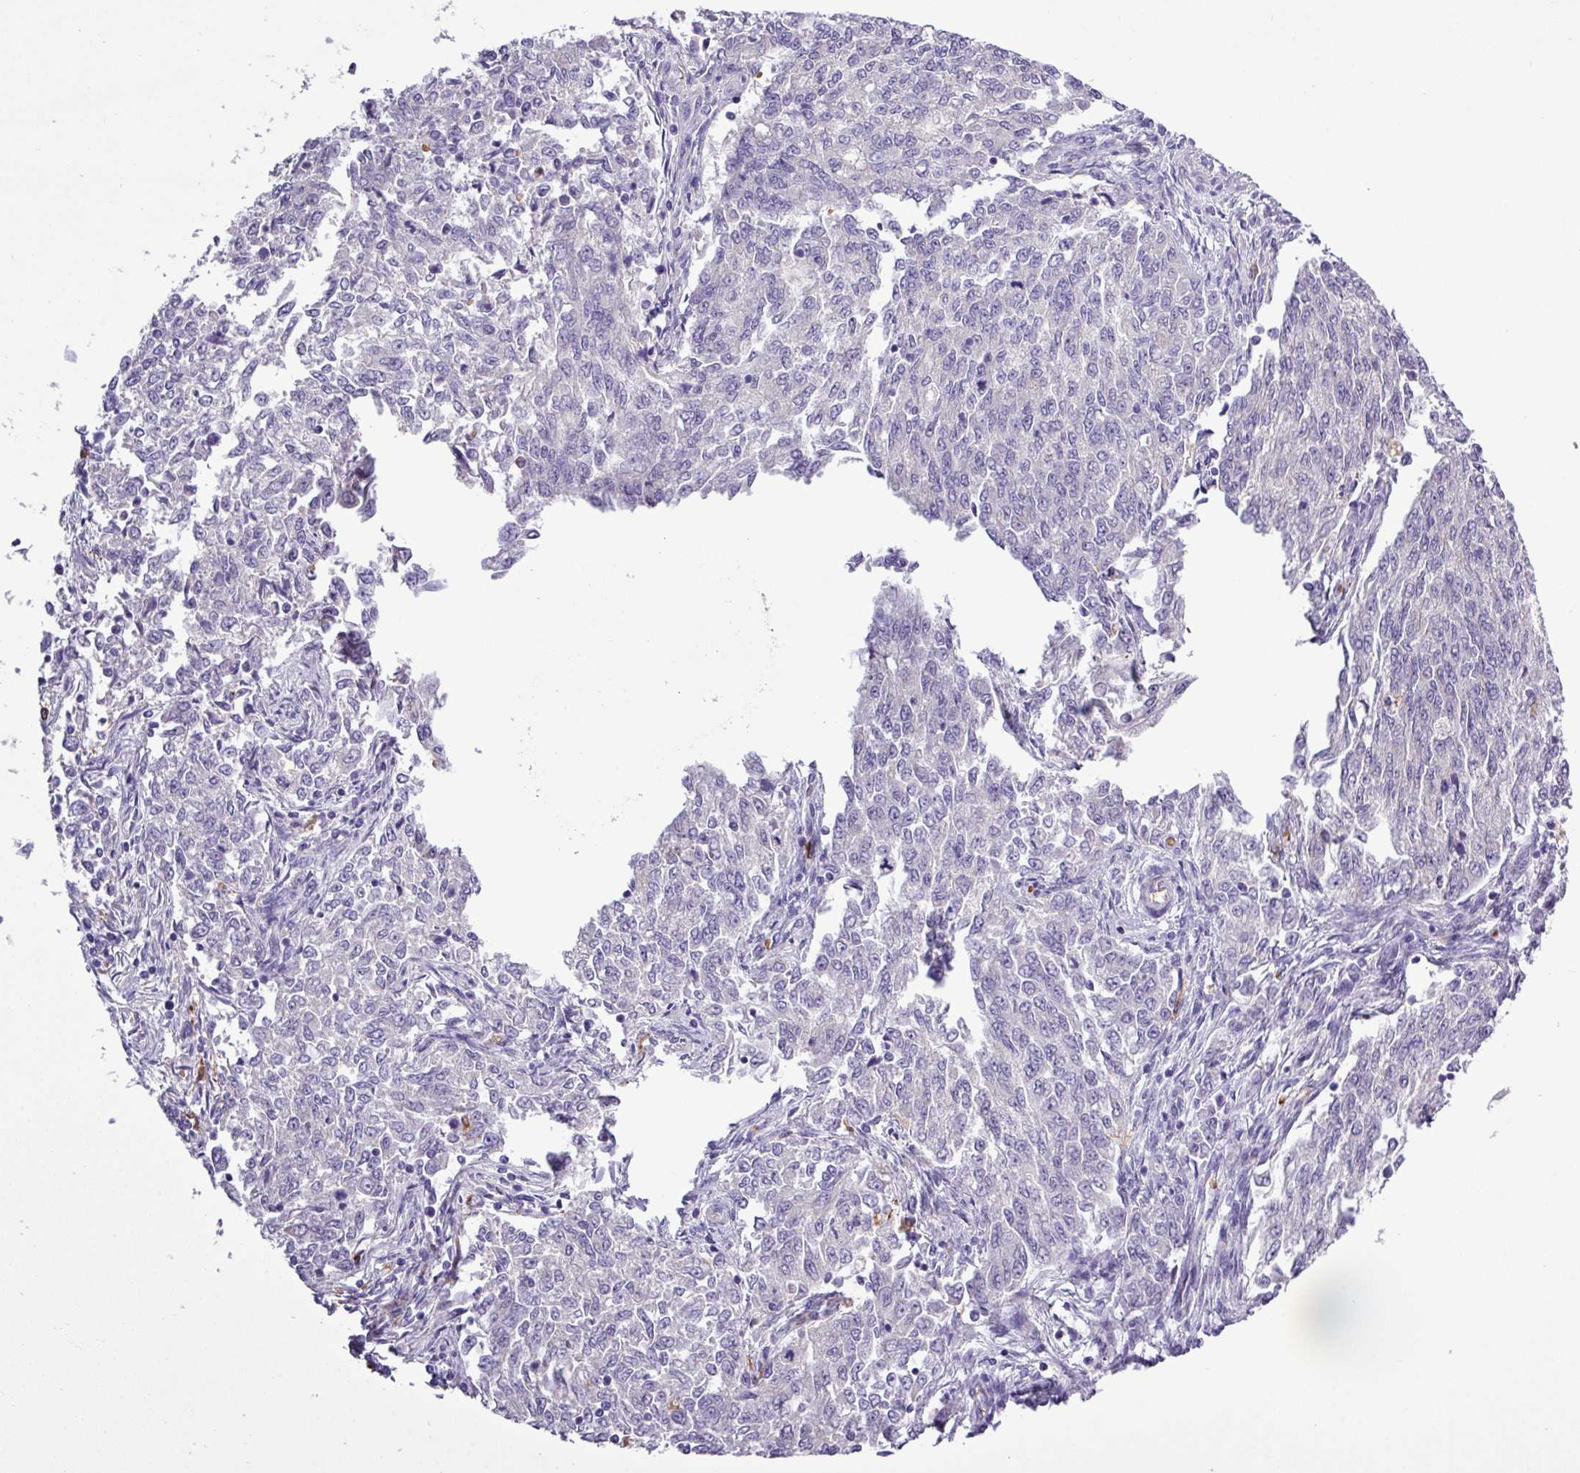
{"staining": {"intensity": "negative", "quantity": "none", "location": "none"}, "tissue": "endometrial cancer", "cell_type": "Tumor cells", "image_type": "cancer", "snomed": [{"axis": "morphology", "description": "Adenocarcinoma, NOS"}, {"axis": "topography", "description": "Endometrium"}], "caption": "A high-resolution micrograph shows immunohistochemistry staining of endometrial cancer (adenocarcinoma), which exhibits no significant staining in tumor cells.", "gene": "MGAT4B", "patient": {"sex": "female", "age": 50}}